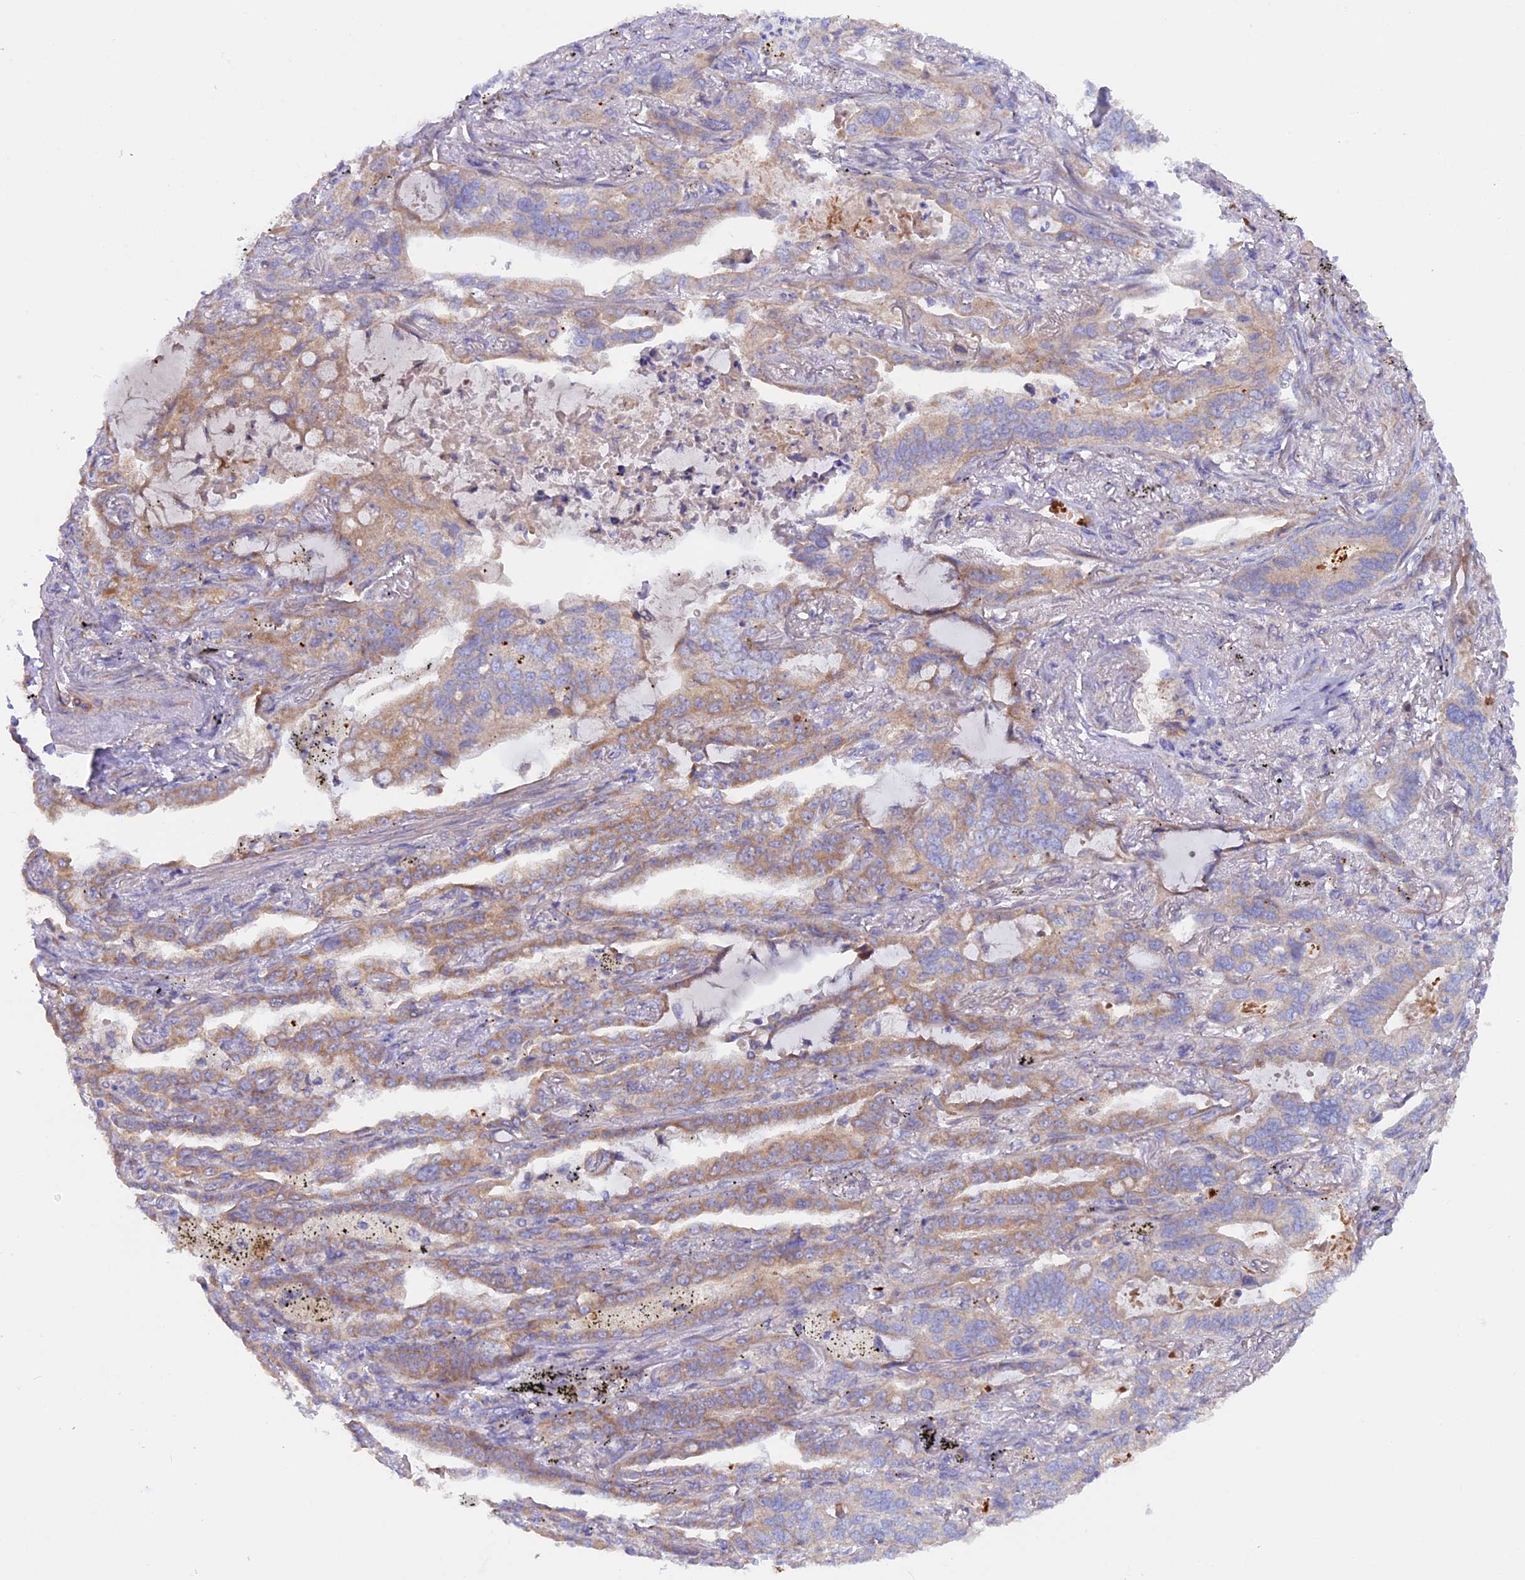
{"staining": {"intensity": "moderate", "quantity": ">75%", "location": "cytoplasmic/membranous"}, "tissue": "lung cancer", "cell_type": "Tumor cells", "image_type": "cancer", "snomed": [{"axis": "morphology", "description": "Adenocarcinoma, NOS"}, {"axis": "topography", "description": "Lung"}], "caption": "Protein expression analysis of human adenocarcinoma (lung) reveals moderate cytoplasmic/membranous expression in about >75% of tumor cells. The staining was performed using DAB (3,3'-diaminobenzidine), with brown indicating positive protein expression. Nuclei are stained blue with hematoxylin.", "gene": "DUS3L", "patient": {"sex": "male", "age": 67}}